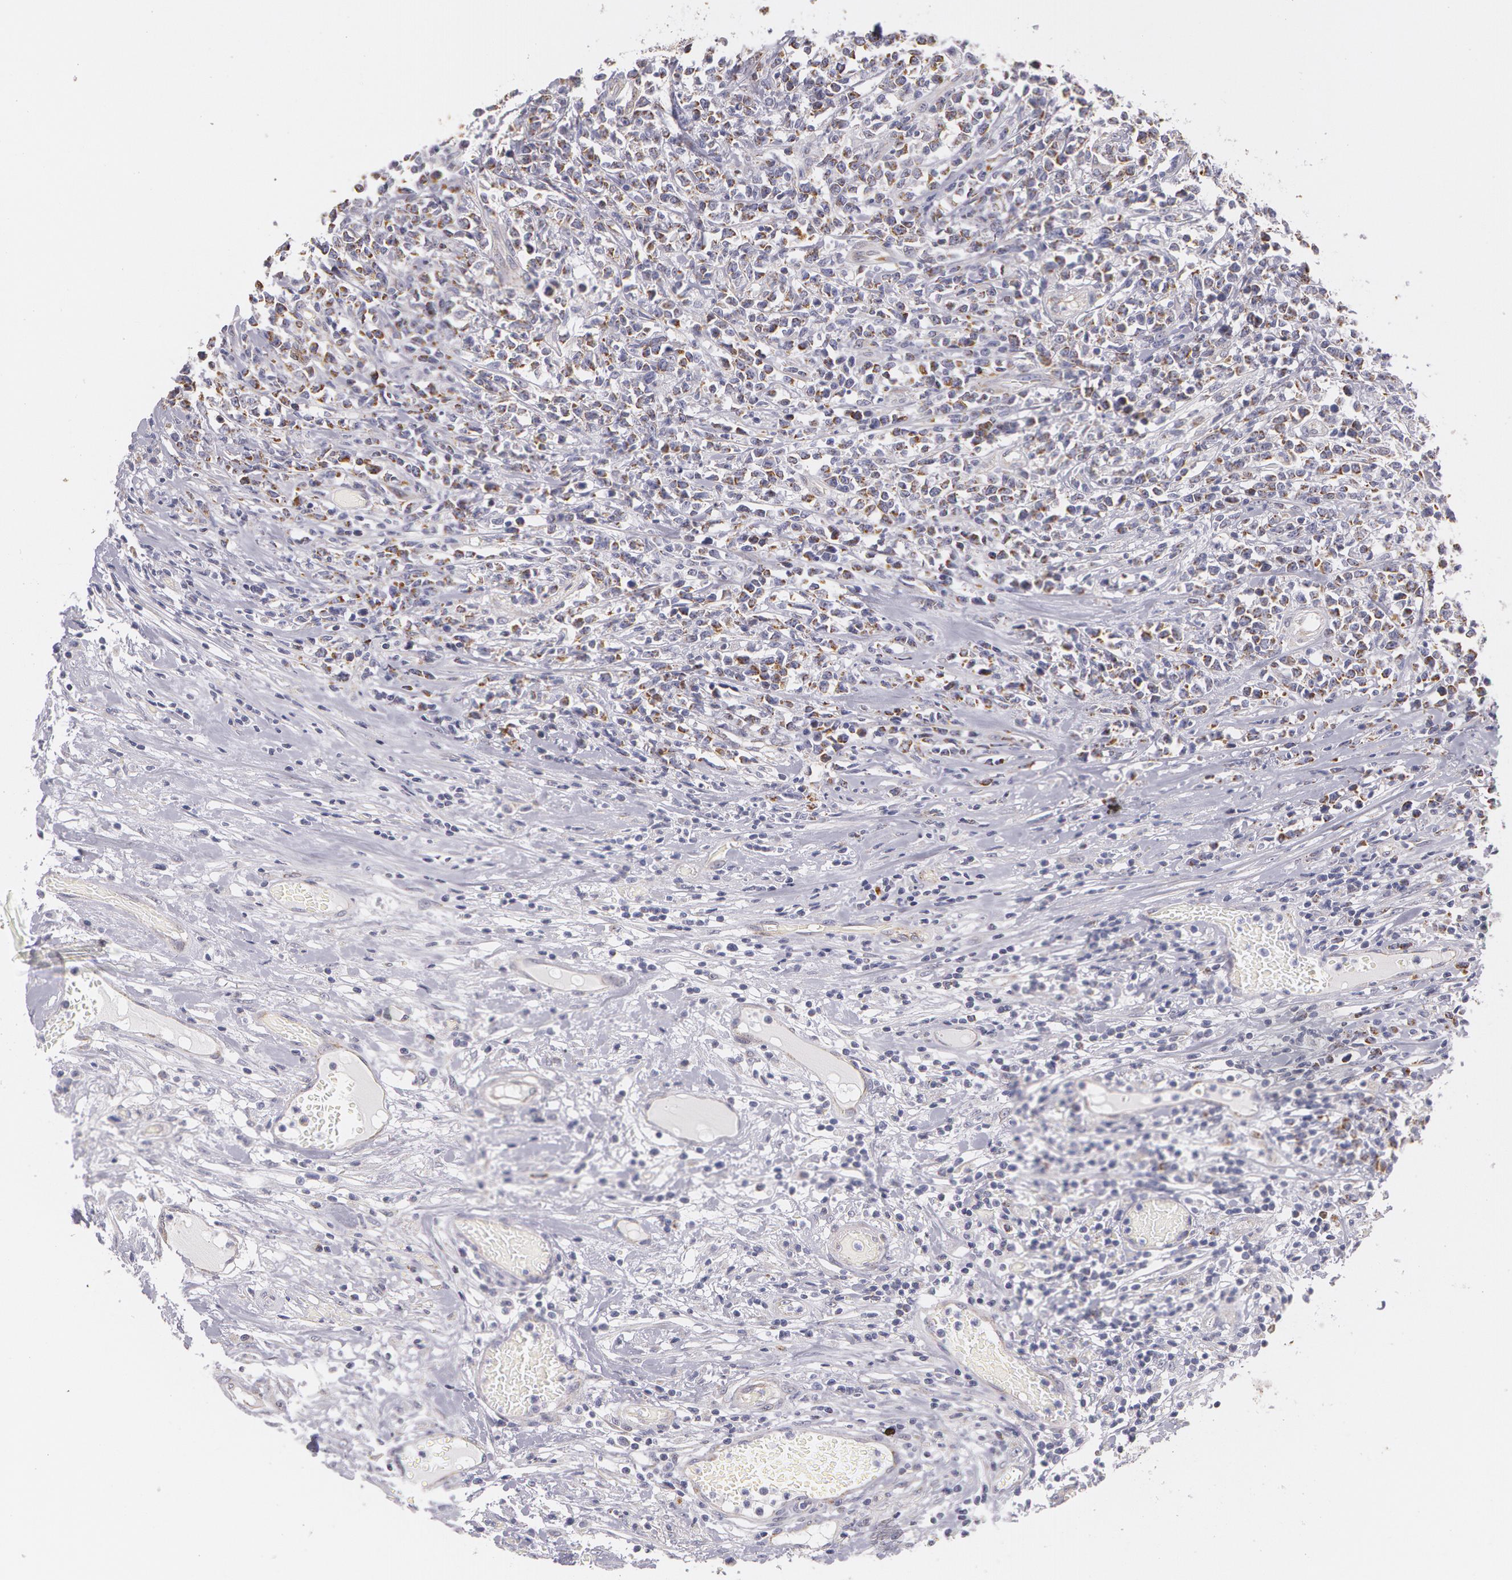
{"staining": {"intensity": "negative", "quantity": "none", "location": "none"}, "tissue": "lymphoma", "cell_type": "Tumor cells", "image_type": "cancer", "snomed": [{"axis": "morphology", "description": "Malignant lymphoma, non-Hodgkin's type, High grade"}, {"axis": "topography", "description": "Colon"}], "caption": "Histopathology image shows no significant protein positivity in tumor cells of lymphoma. (DAB immunohistochemistry (IHC) visualized using brightfield microscopy, high magnification).", "gene": "KRT18", "patient": {"sex": "male", "age": 82}}